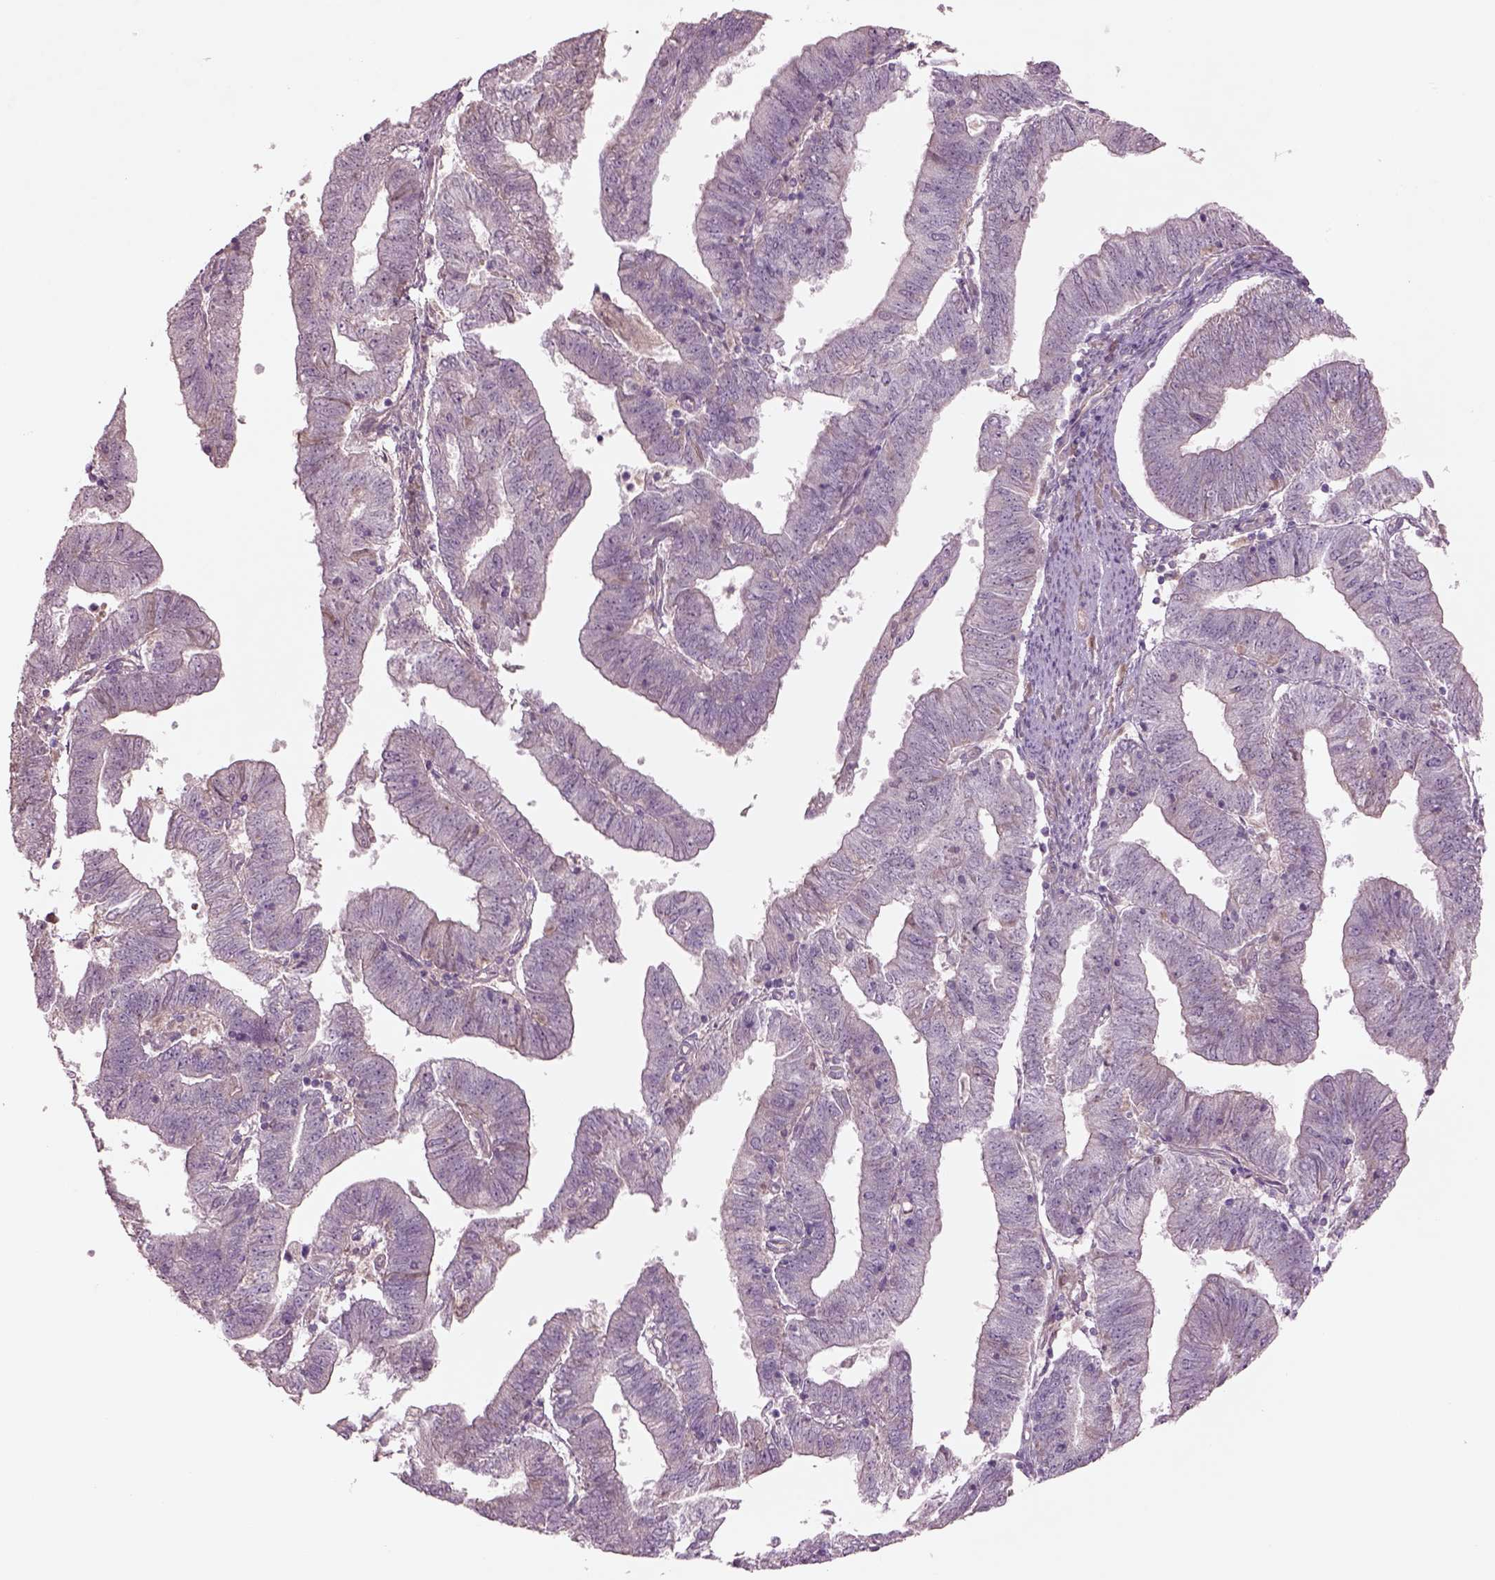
{"staining": {"intensity": "negative", "quantity": "none", "location": "none"}, "tissue": "endometrial cancer", "cell_type": "Tumor cells", "image_type": "cancer", "snomed": [{"axis": "morphology", "description": "Adenocarcinoma, NOS"}, {"axis": "topography", "description": "Endometrium"}], "caption": "Immunohistochemistry (IHC) histopathology image of neoplastic tissue: endometrial cancer stained with DAB (3,3'-diaminobenzidine) exhibits no significant protein positivity in tumor cells.", "gene": "DUOXA2", "patient": {"sex": "female", "age": 82}}